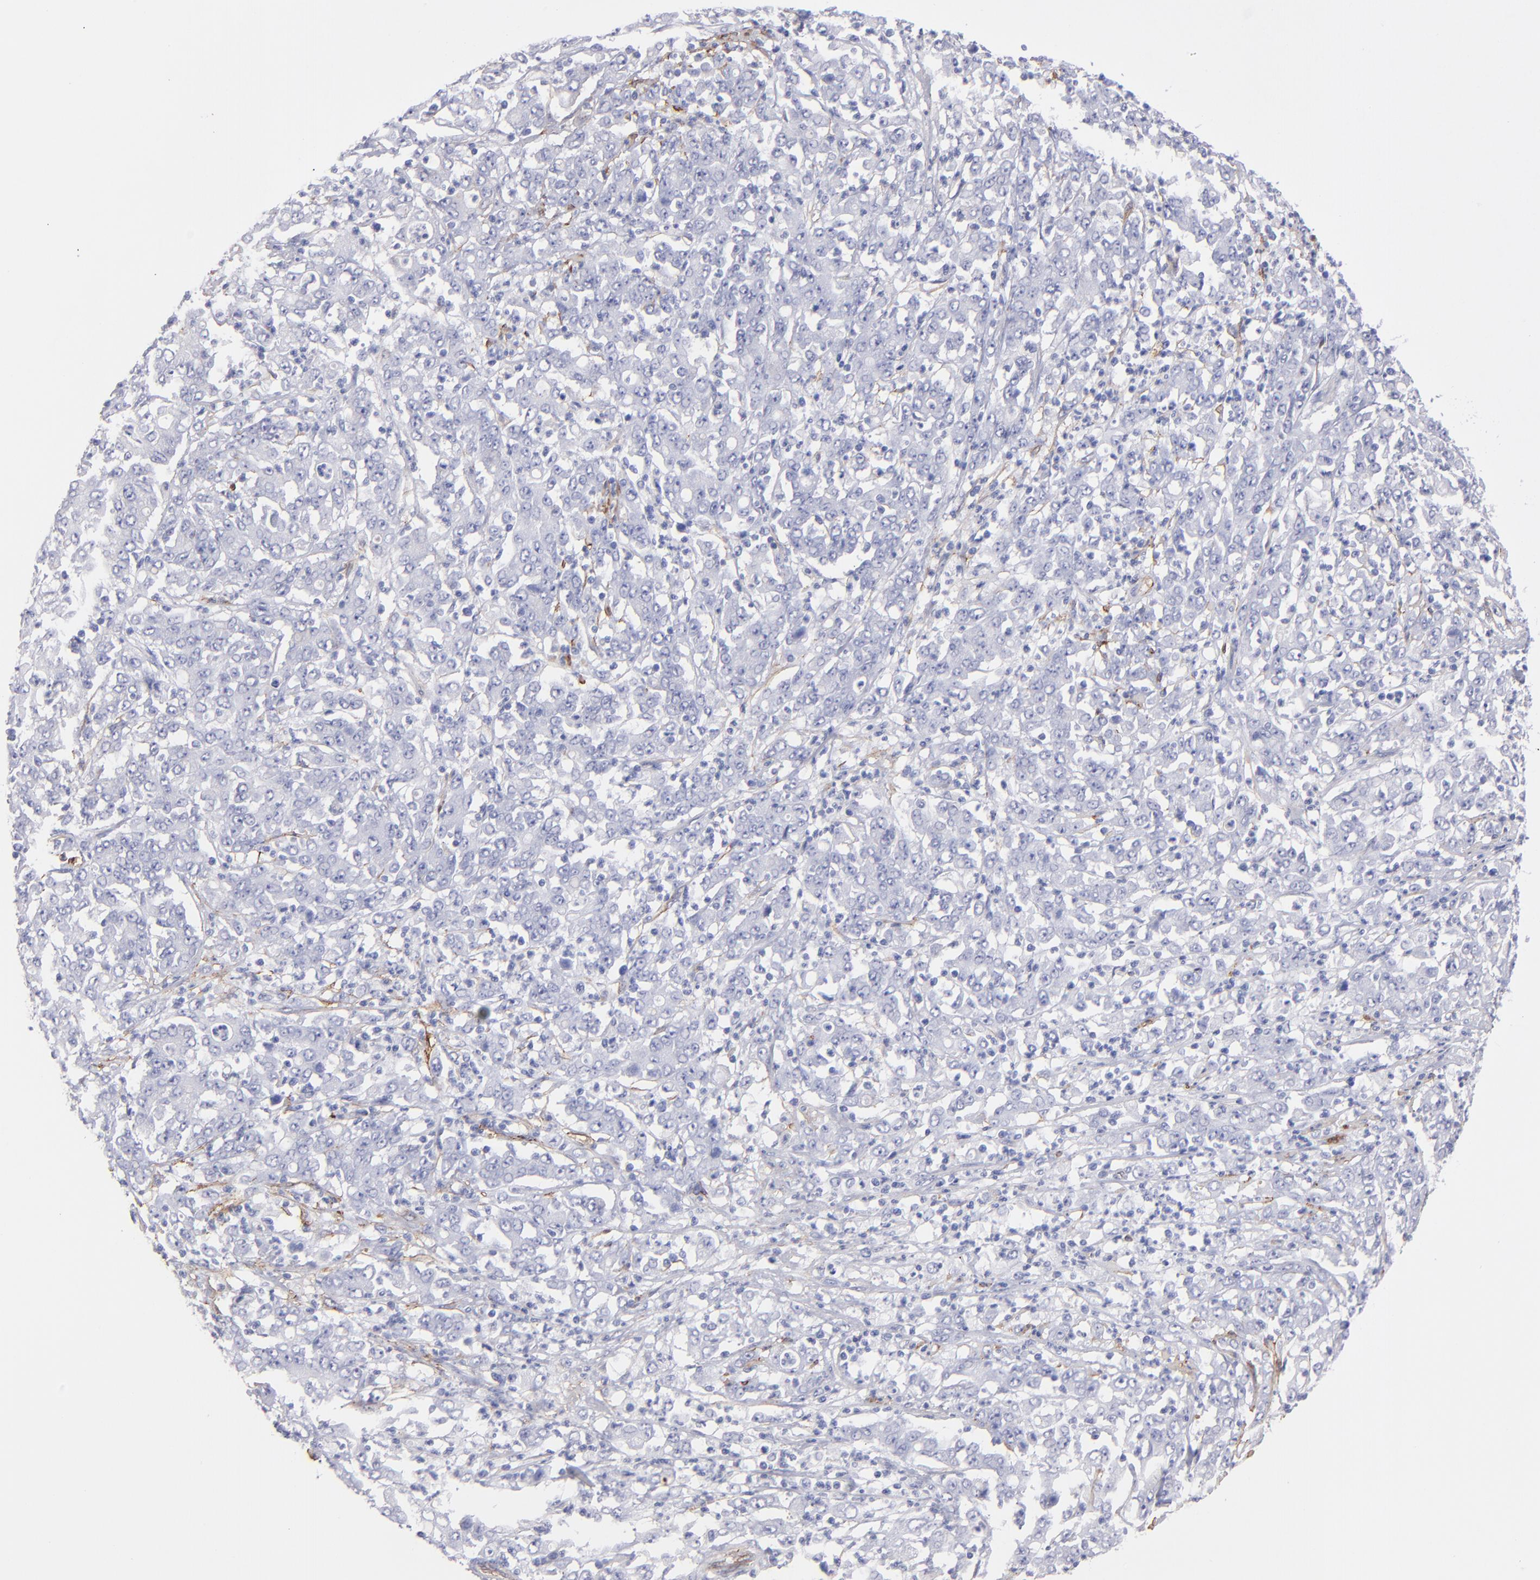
{"staining": {"intensity": "negative", "quantity": "none", "location": "none"}, "tissue": "stomach cancer", "cell_type": "Tumor cells", "image_type": "cancer", "snomed": [{"axis": "morphology", "description": "Adenocarcinoma, NOS"}, {"axis": "topography", "description": "Stomach, lower"}], "caption": "High magnification brightfield microscopy of adenocarcinoma (stomach) stained with DAB (brown) and counterstained with hematoxylin (blue): tumor cells show no significant positivity.", "gene": "AHNAK2", "patient": {"sex": "female", "age": 71}}